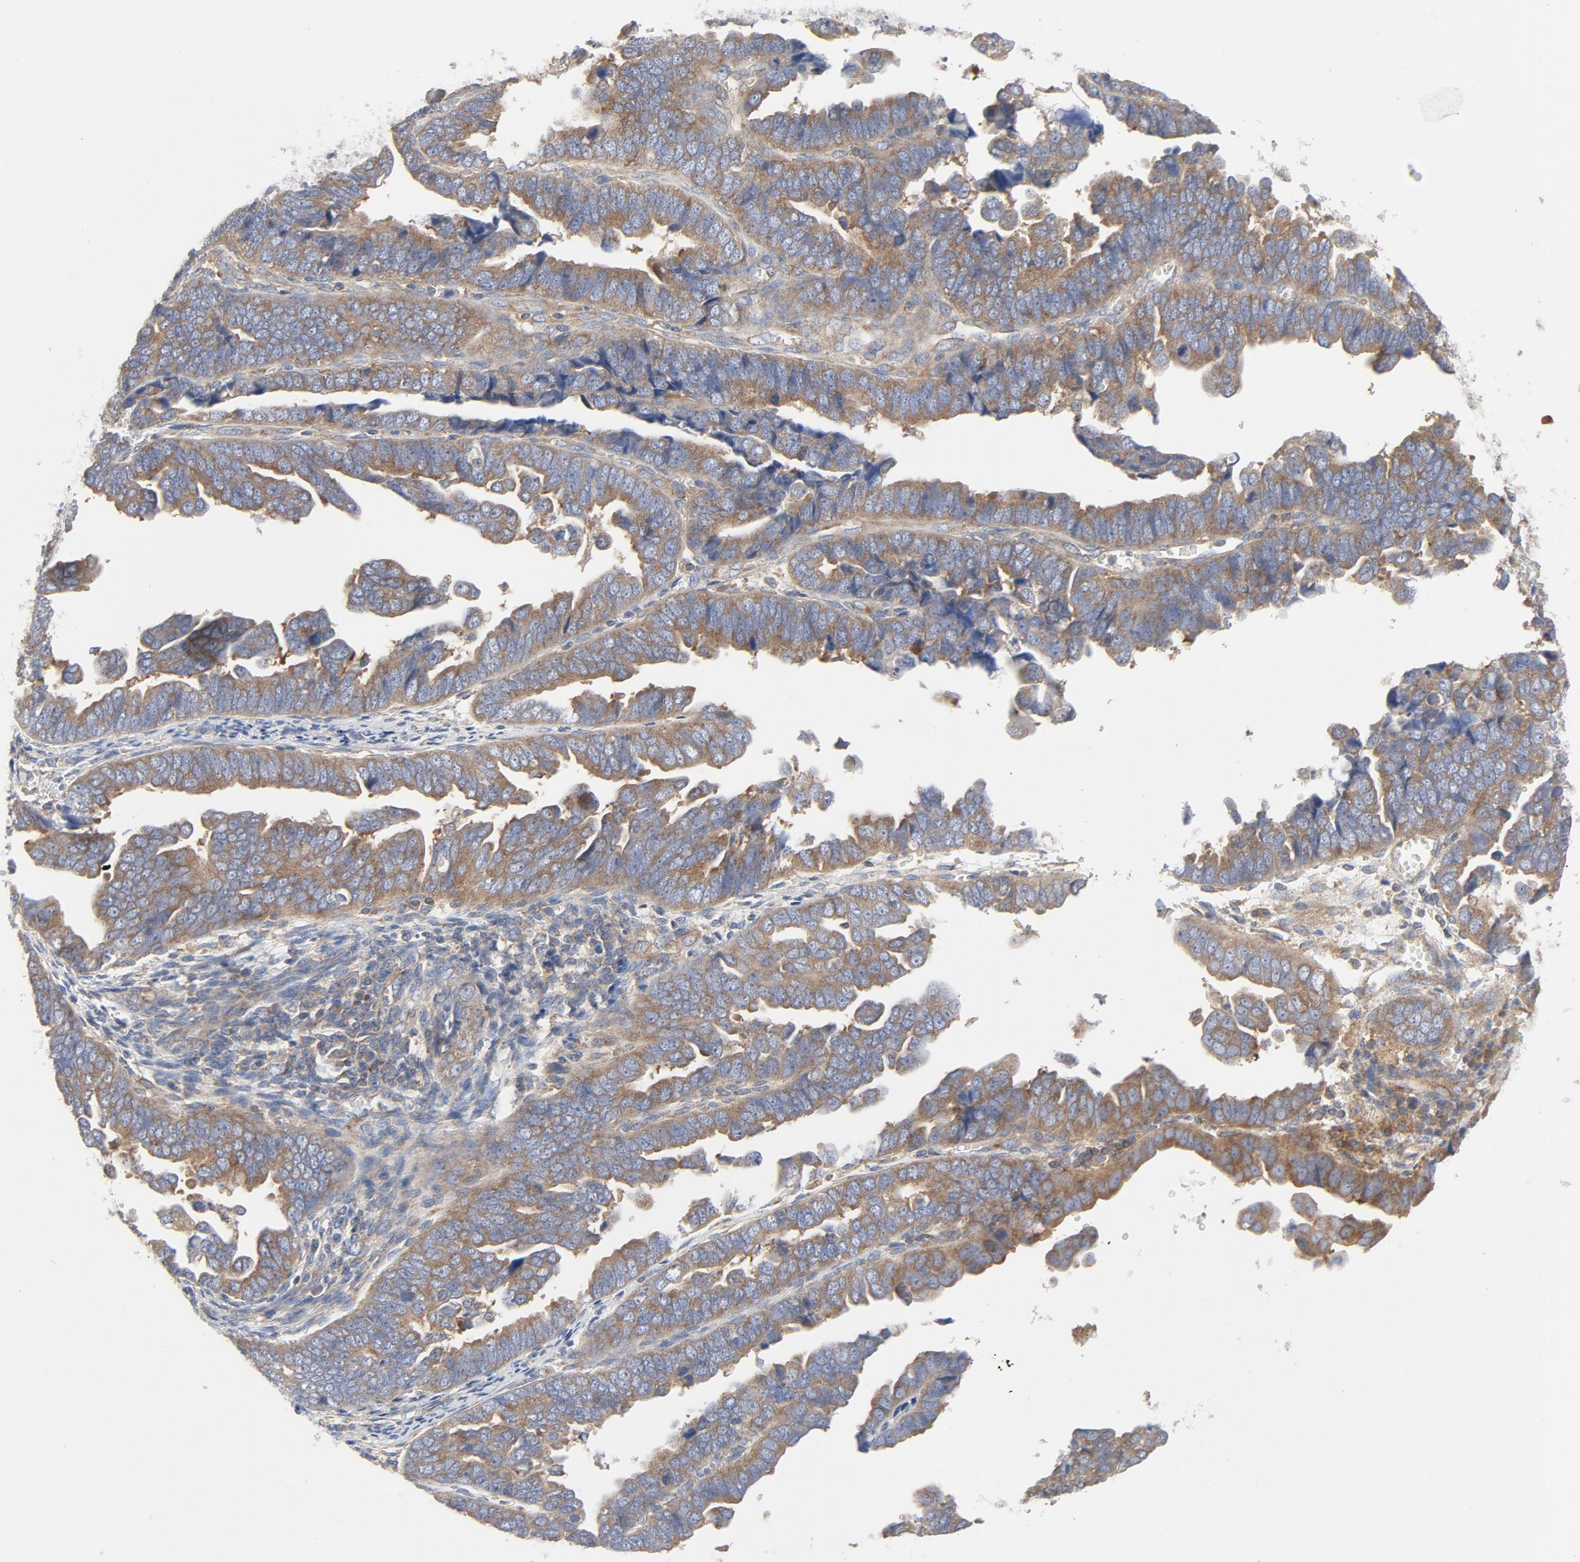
{"staining": {"intensity": "moderate", "quantity": ">75%", "location": "cytoplasmic/membranous"}, "tissue": "endometrial cancer", "cell_type": "Tumor cells", "image_type": "cancer", "snomed": [{"axis": "morphology", "description": "Adenocarcinoma, NOS"}, {"axis": "topography", "description": "Endometrium"}], "caption": "Adenocarcinoma (endometrial) stained with immunohistochemistry (IHC) exhibits moderate cytoplasmic/membranous positivity in about >75% of tumor cells.", "gene": "RABEP1", "patient": {"sex": "female", "age": 75}}